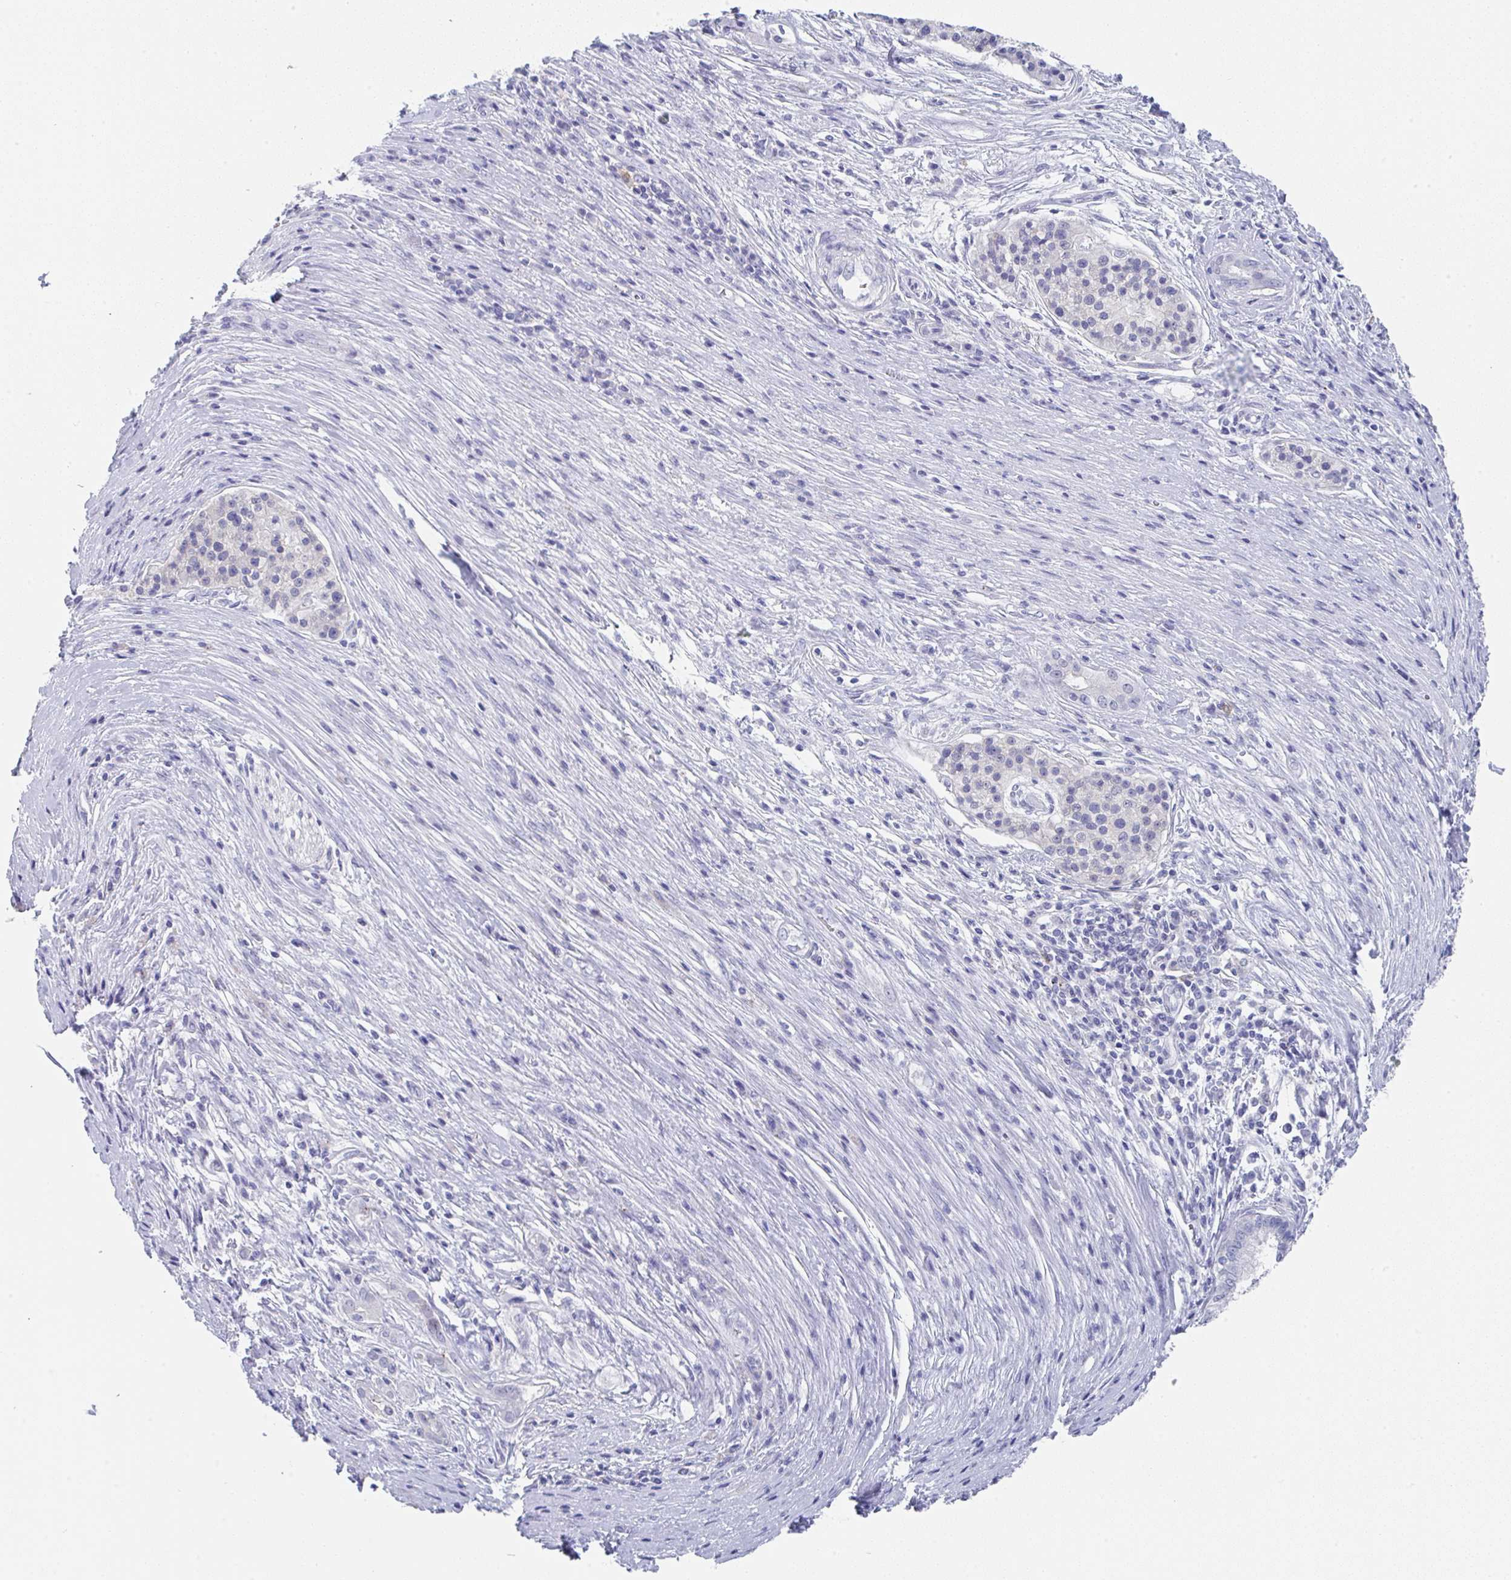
{"staining": {"intensity": "negative", "quantity": "none", "location": "none"}, "tissue": "pancreatic cancer", "cell_type": "Tumor cells", "image_type": "cancer", "snomed": [{"axis": "morphology", "description": "Adenocarcinoma, NOS"}, {"axis": "topography", "description": "Pancreas"}], "caption": "The IHC image has no significant expression in tumor cells of adenocarcinoma (pancreatic) tissue.", "gene": "TNFRSF8", "patient": {"sex": "male", "age": 63}}